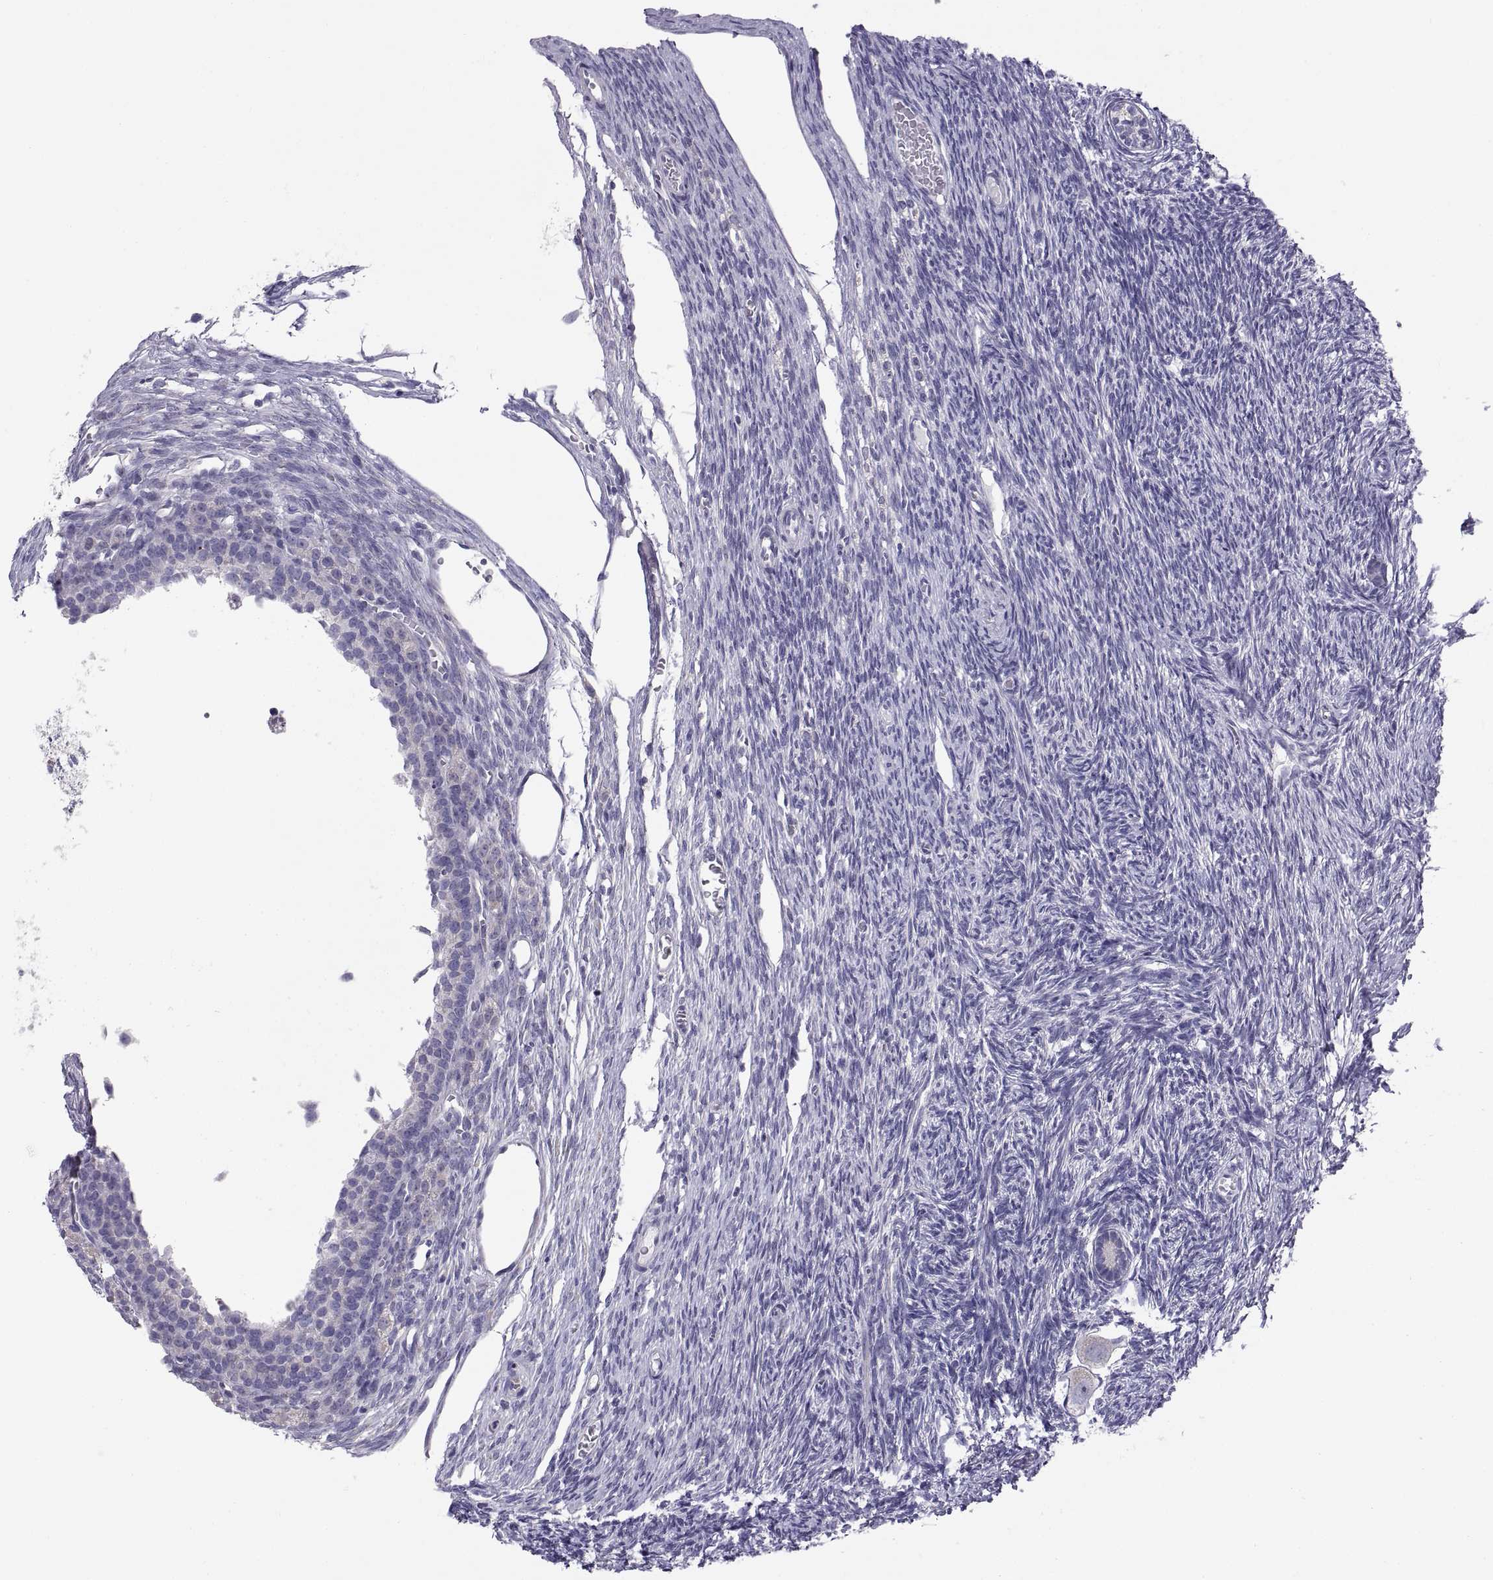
{"staining": {"intensity": "negative", "quantity": "none", "location": "none"}, "tissue": "ovary", "cell_type": "Follicle cells", "image_type": "normal", "snomed": [{"axis": "morphology", "description": "Normal tissue, NOS"}, {"axis": "topography", "description": "Ovary"}], "caption": "Protein analysis of benign ovary reveals no significant staining in follicle cells.", "gene": "TNNC1", "patient": {"sex": "female", "age": 27}}